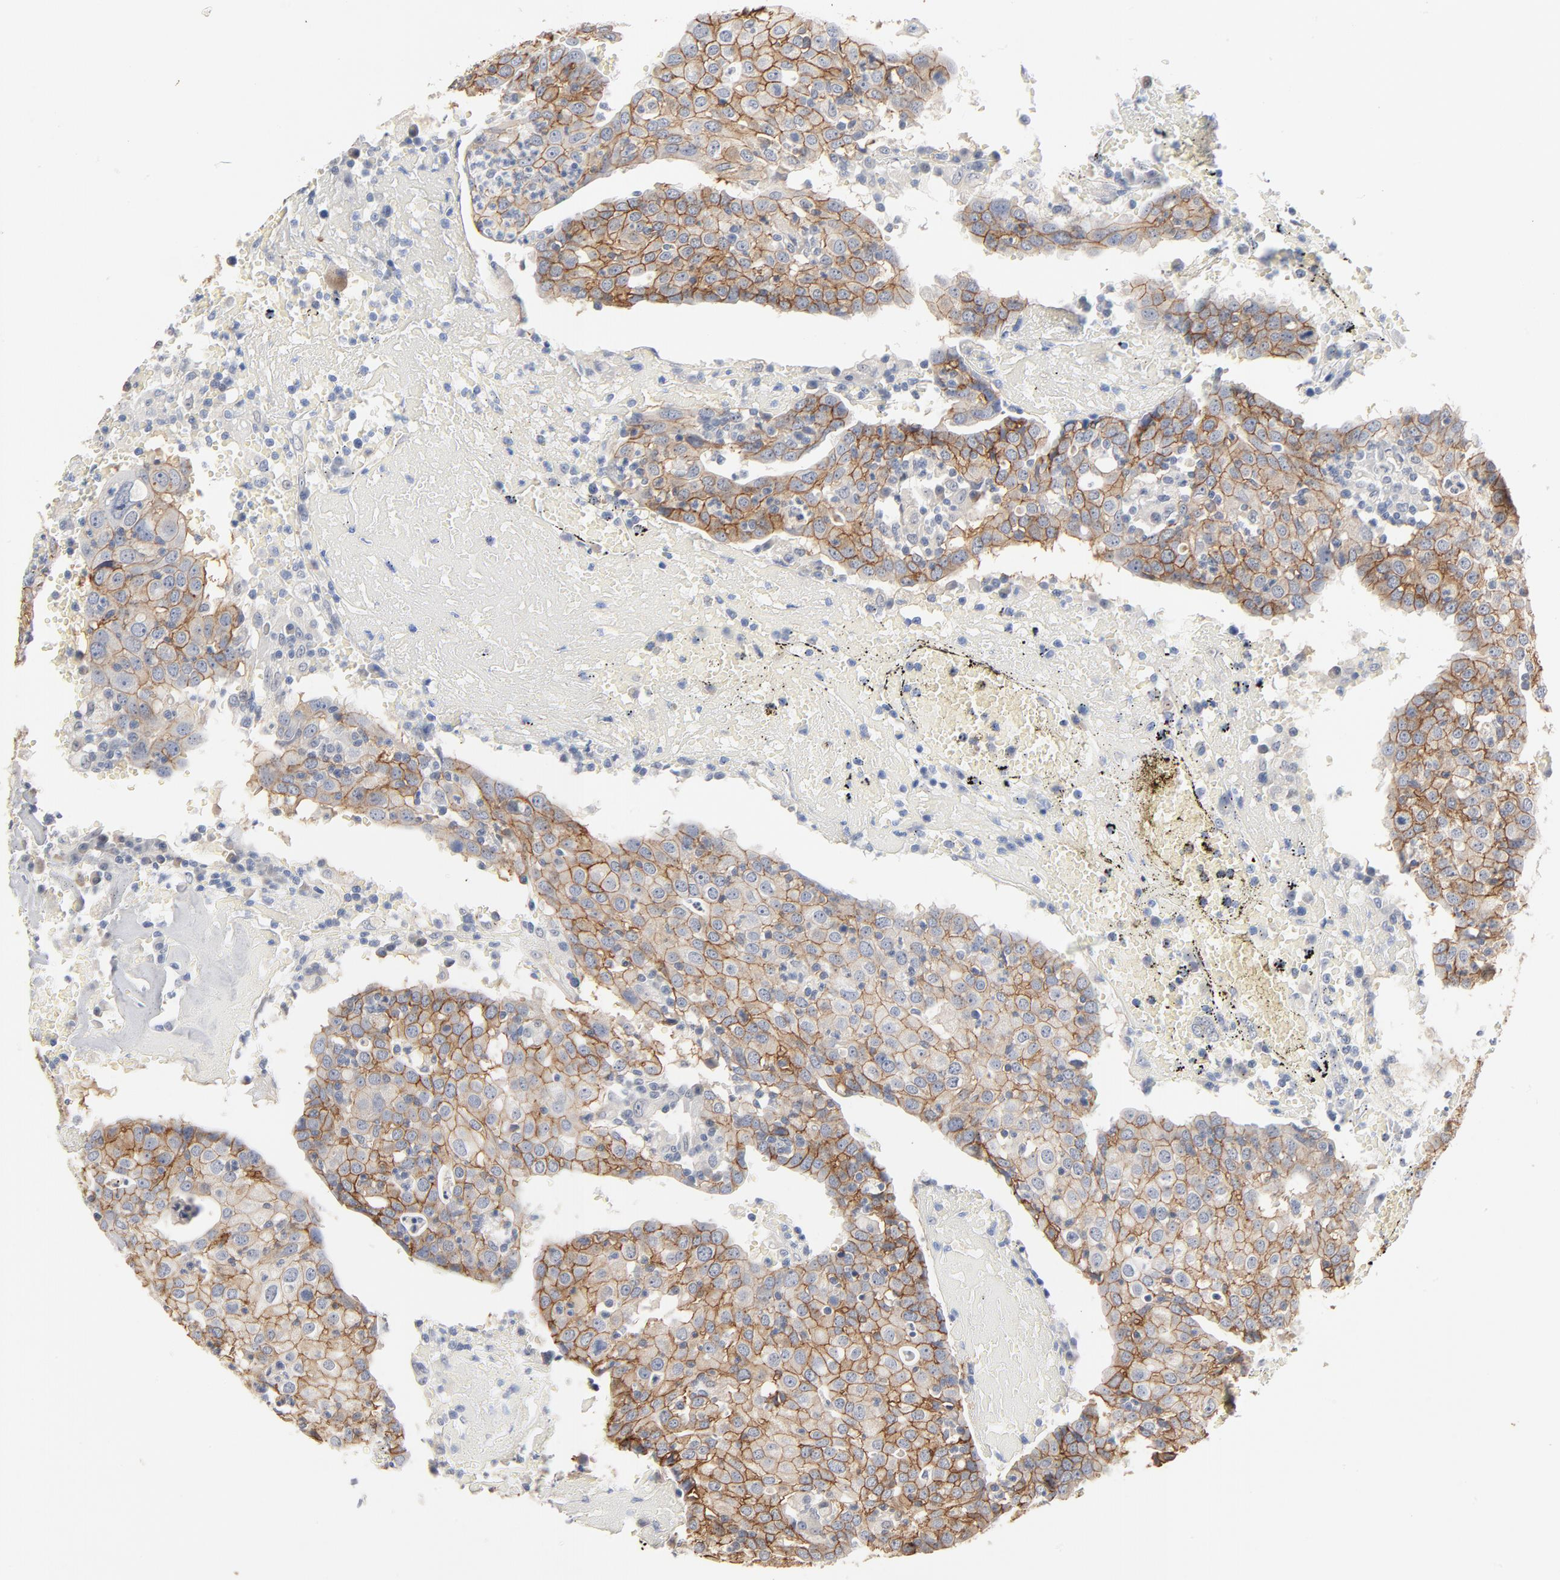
{"staining": {"intensity": "moderate", "quantity": ">75%", "location": "cytoplasmic/membranous"}, "tissue": "head and neck cancer", "cell_type": "Tumor cells", "image_type": "cancer", "snomed": [{"axis": "morphology", "description": "Adenocarcinoma, NOS"}, {"axis": "topography", "description": "Salivary gland"}, {"axis": "topography", "description": "Head-Neck"}], "caption": "Head and neck cancer (adenocarcinoma) stained with a protein marker displays moderate staining in tumor cells.", "gene": "EPCAM", "patient": {"sex": "female", "age": 65}}